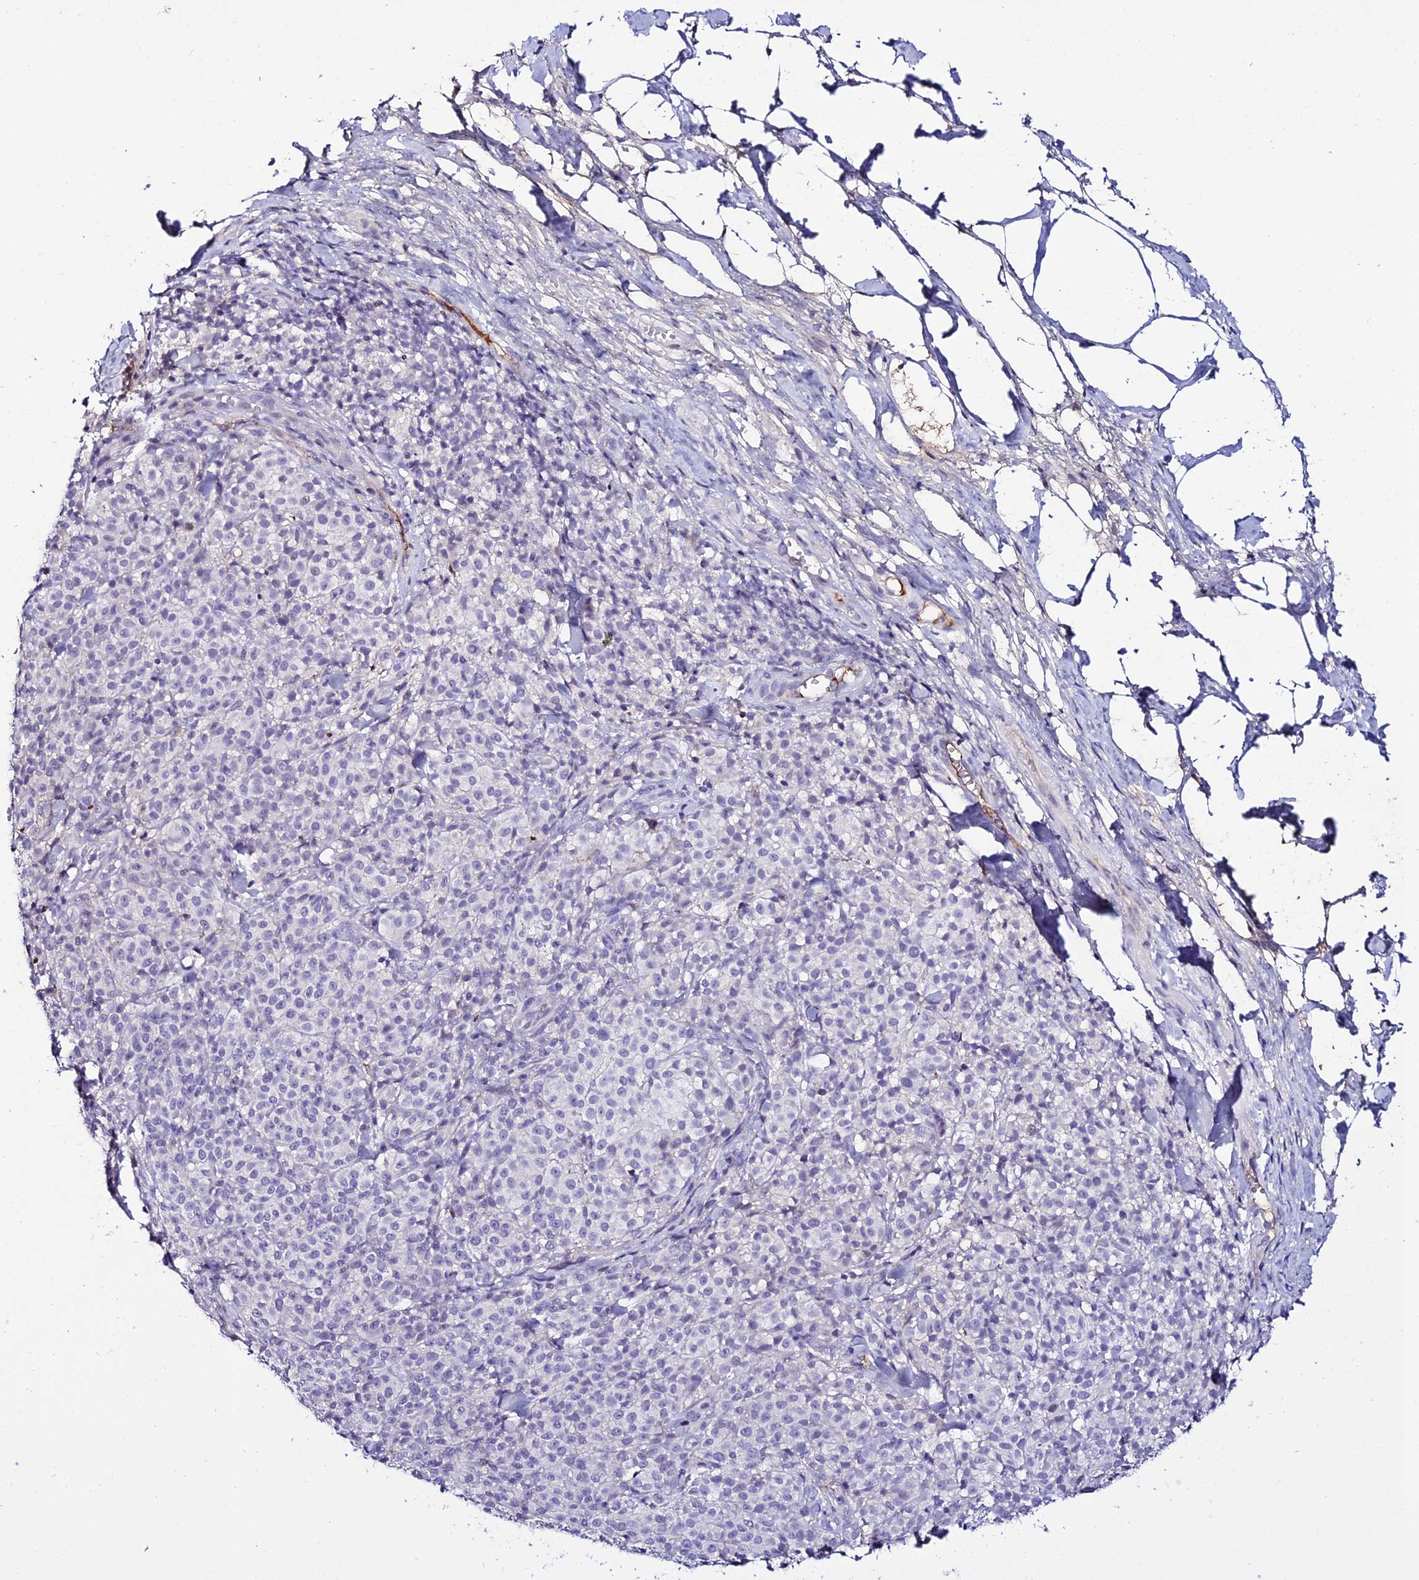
{"staining": {"intensity": "negative", "quantity": "none", "location": "none"}, "tissue": "melanoma", "cell_type": "Tumor cells", "image_type": "cancer", "snomed": [{"axis": "morphology", "description": "Normal tissue, NOS"}, {"axis": "morphology", "description": "Malignant melanoma, NOS"}, {"axis": "topography", "description": "Skin"}], "caption": "Photomicrograph shows no protein expression in tumor cells of melanoma tissue.", "gene": "DEFB132", "patient": {"sex": "female", "age": 34}}